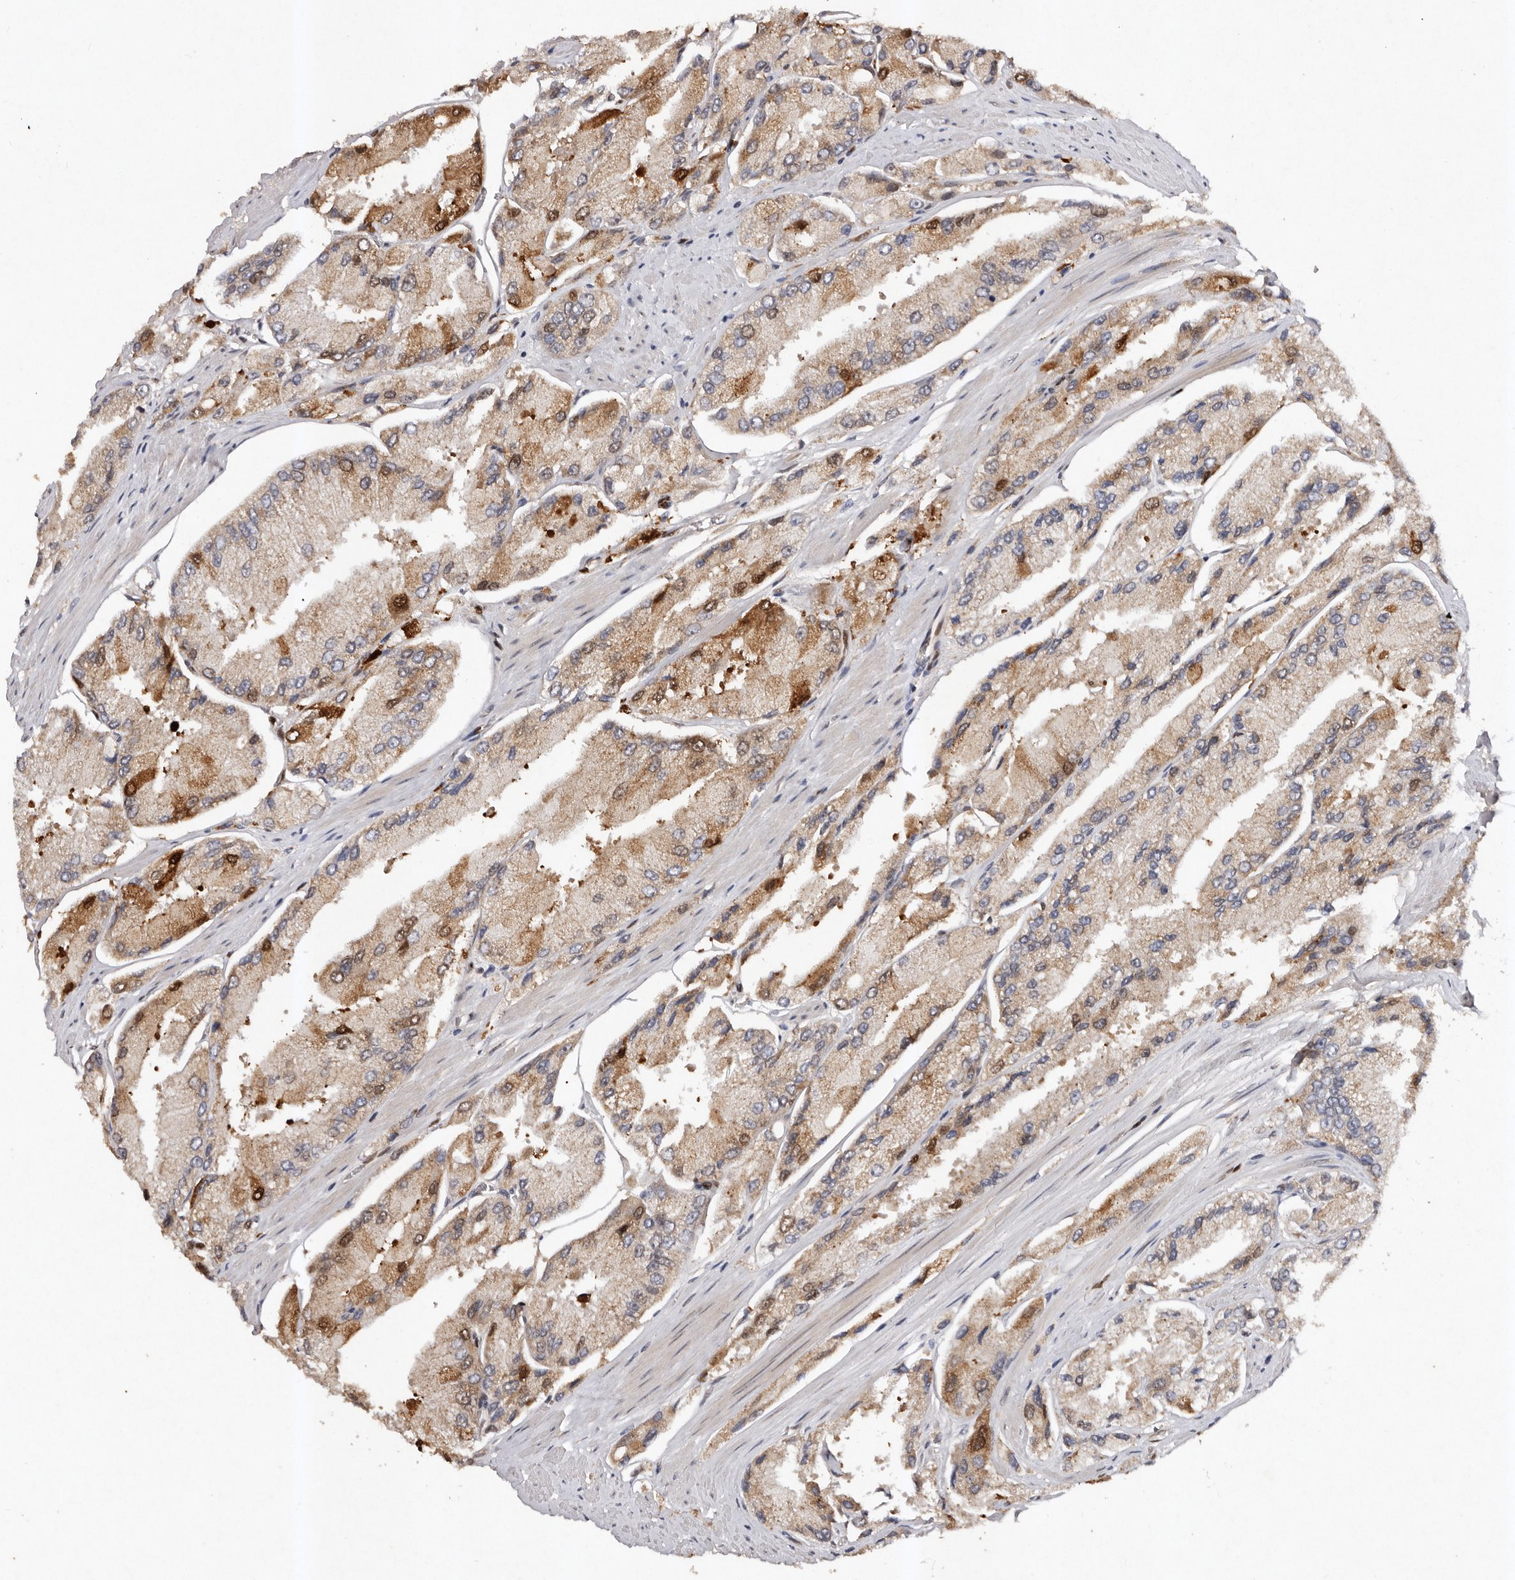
{"staining": {"intensity": "moderate", "quantity": "25%-75%", "location": "cytoplasmic/membranous"}, "tissue": "prostate cancer", "cell_type": "Tumor cells", "image_type": "cancer", "snomed": [{"axis": "morphology", "description": "Adenocarcinoma, High grade"}, {"axis": "topography", "description": "Prostate"}], "caption": "Moderate cytoplasmic/membranous expression for a protein is seen in approximately 25%-75% of tumor cells of prostate cancer (high-grade adenocarcinoma) using immunohistochemistry.", "gene": "KLF7", "patient": {"sex": "male", "age": 58}}